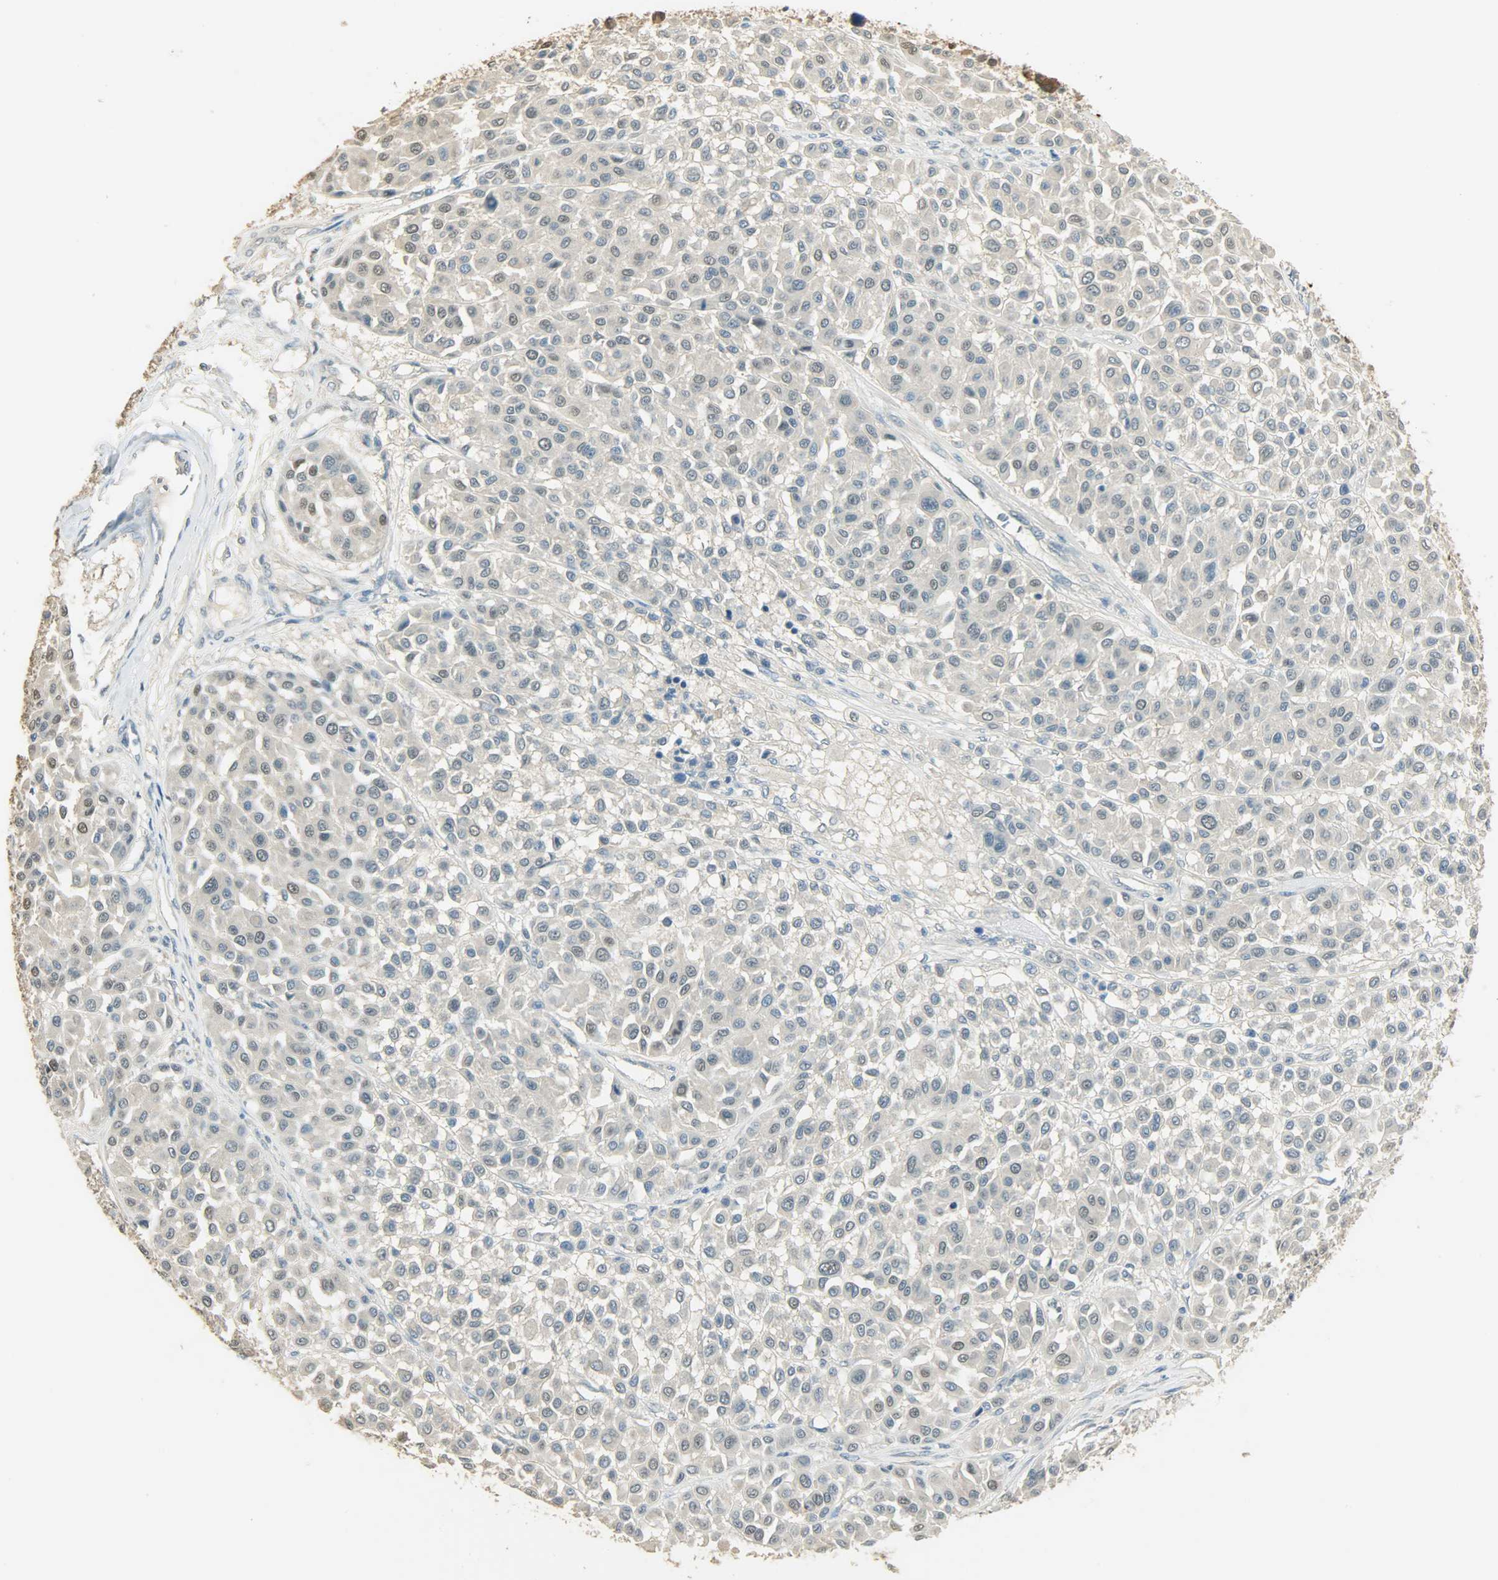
{"staining": {"intensity": "negative", "quantity": "none", "location": "none"}, "tissue": "melanoma", "cell_type": "Tumor cells", "image_type": "cancer", "snomed": [{"axis": "morphology", "description": "Malignant melanoma, Metastatic site"}, {"axis": "topography", "description": "Soft tissue"}], "caption": "Malignant melanoma (metastatic site) stained for a protein using IHC displays no positivity tumor cells.", "gene": "PRMT5", "patient": {"sex": "male", "age": 41}}